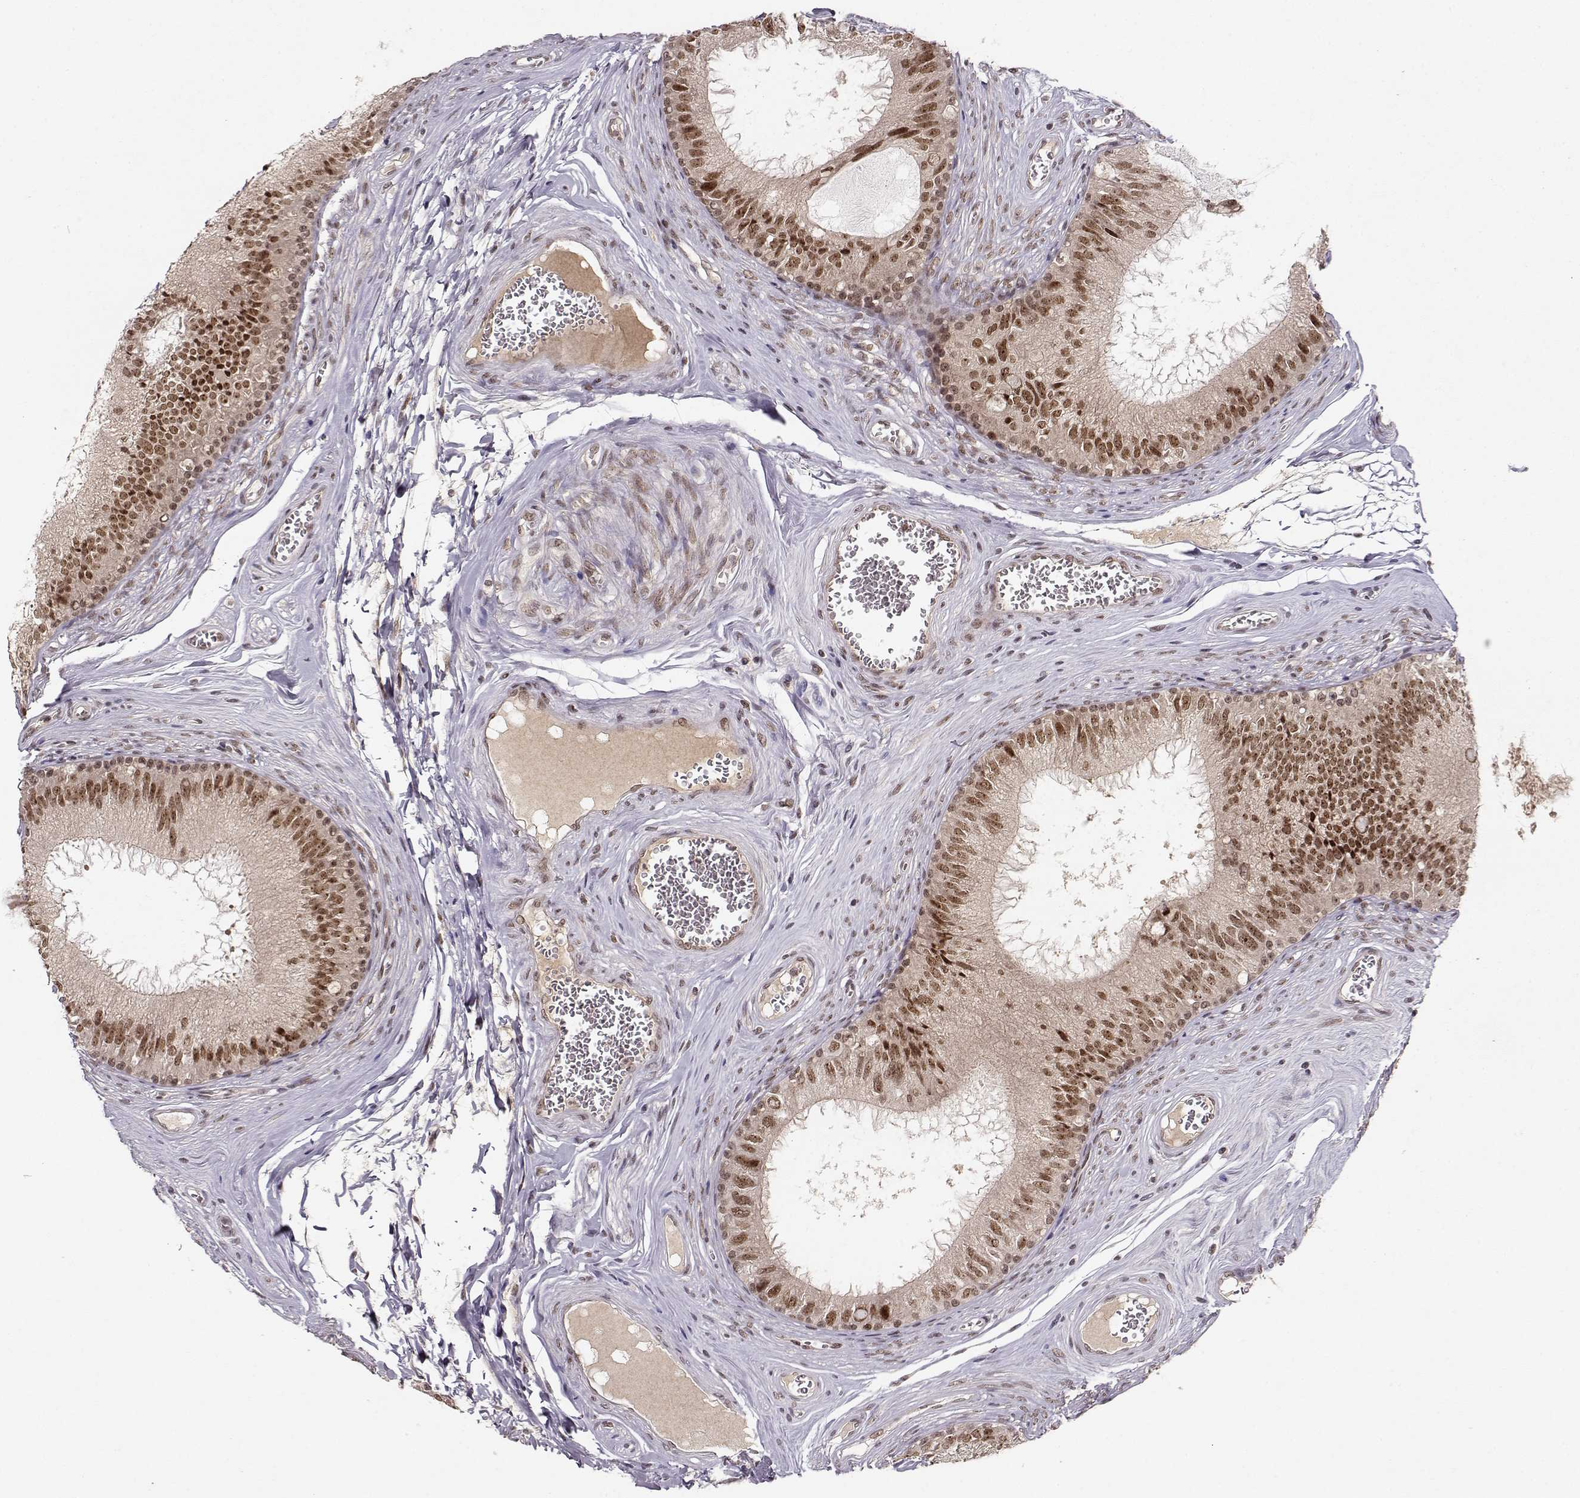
{"staining": {"intensity": "strong", "quantity": ">75%", "location": "nuclear"}, "tissue": "epididymis", "cell_type": "Glandular cells", "image_type": "normal", "snomed": [{"axis": "morphology", "description": "Normal tissue, NOS"}, {"axis": "topography", "description": "Epididymis"}], "caption": "Immunohistochemical staining of benign human epididymis exhibits >75% levels of strong nuclear protein expression in about >75% of glandular cells. The staining is performed using DAB (3,3'-diaminobenzidine) brown chromogen to label protein expression. The nuclei are counter-stained blue using hematoxylin.", "gene": "CSNK2A1", "patient": {"sex": "male", "age": 37}}